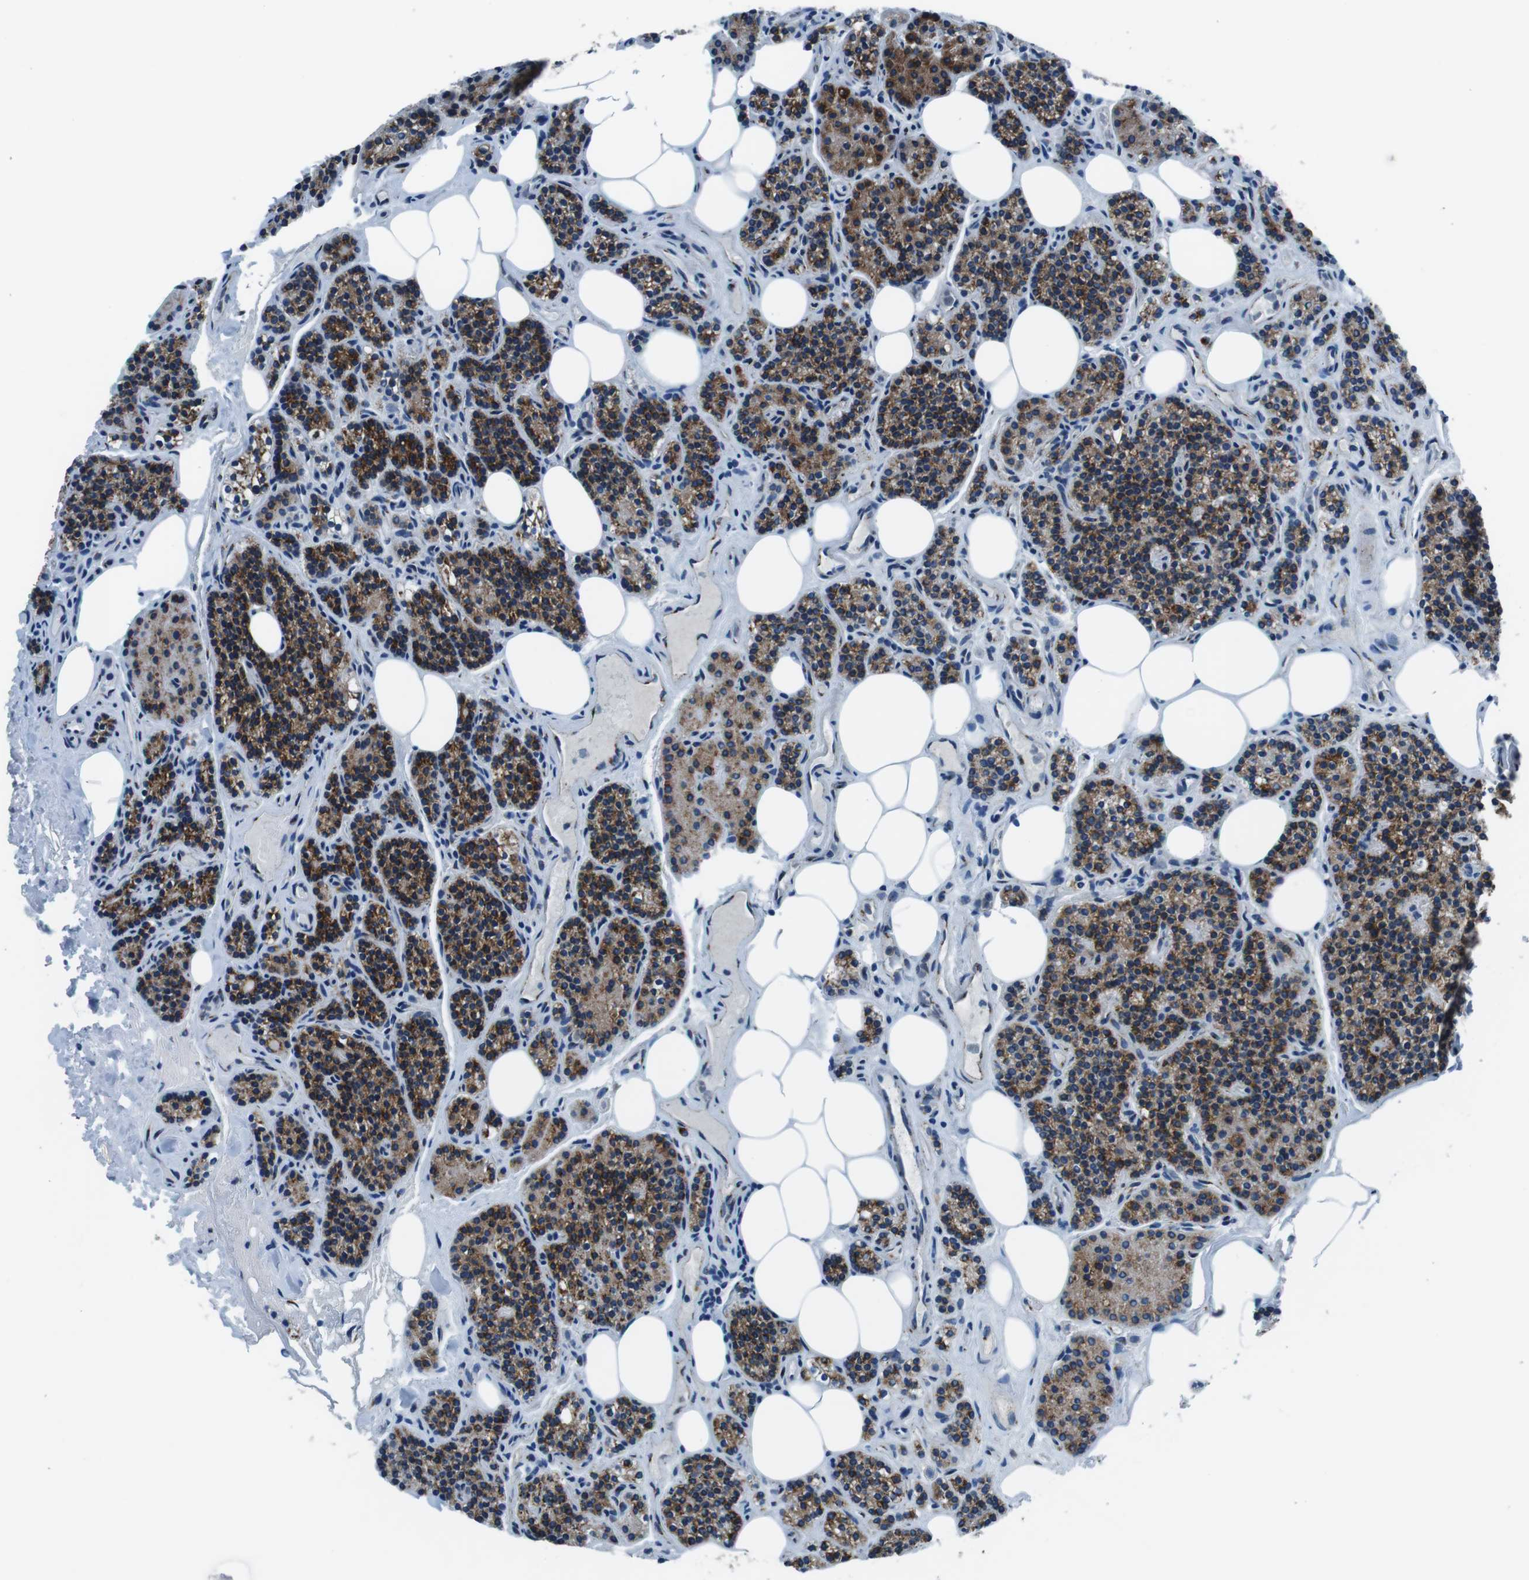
{"staining": {"intensity": "strong", "quantity": "25%-75%", "location": "cytoplasmic/membranous"}, "tissue": "parathyroid gland", "cell_type": "Glandular cells", "image_type": "normal", "snomed": [{"axis": "morphology", "description": "Normal tissue, NOS"}, {"axis": "morphology", "description": "Adenoma, NOS"}, {"axis": "topography", "description": "Parathyroid gland"}], "caption": "IHC image of unremarkable parathyroid gland stained for a protein (brown), which reveals high levels of strong cytoplasmic/membranous positivity in approximately 25%-75% of glandular cells.", "gene": "NUCB2", "patient": {"sex": "female", "age": 74}}